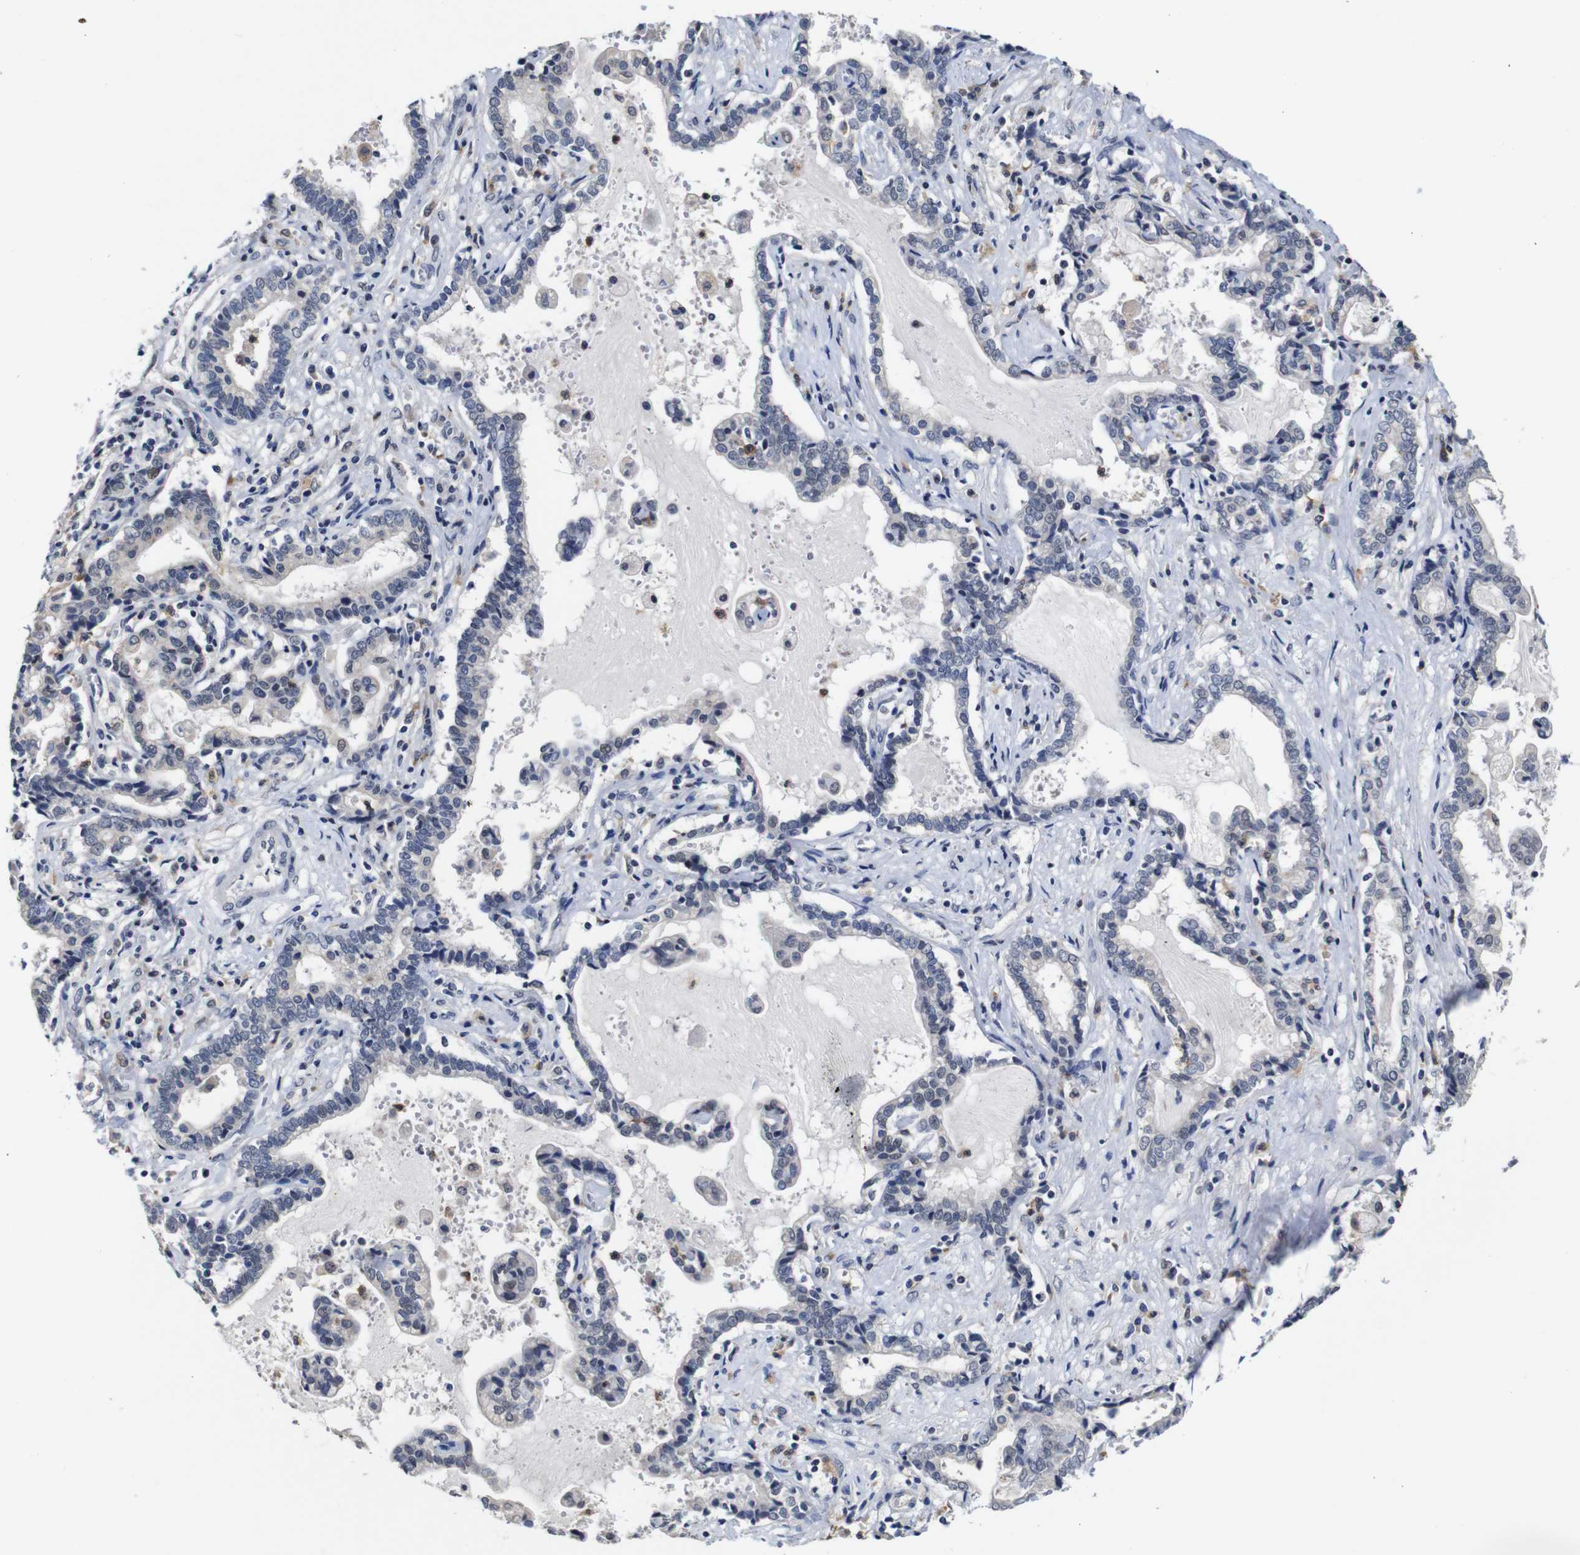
{"staining": {"intensity": "negative", "quantity": "none", "location": "none"}, "tissue": "liver cancer", "cell_type": "Tumor cells", "image_type": "cancer", "snomed": [{"axis": "morphology", "description": "Cholangiocarcinoma"}, {"axis": "topography", "description": "Liver"}], "caption": "There is no significant staining in tumor cells of cholangiocarcinoma (liver). The staining is performed using DAB (3,3'-diaminobenzidine) brown chromogen with nuclei counter-stained in using hematoxylin.", "gene": "NTRK3", "patient": {"sex": "male", "age": 57}}